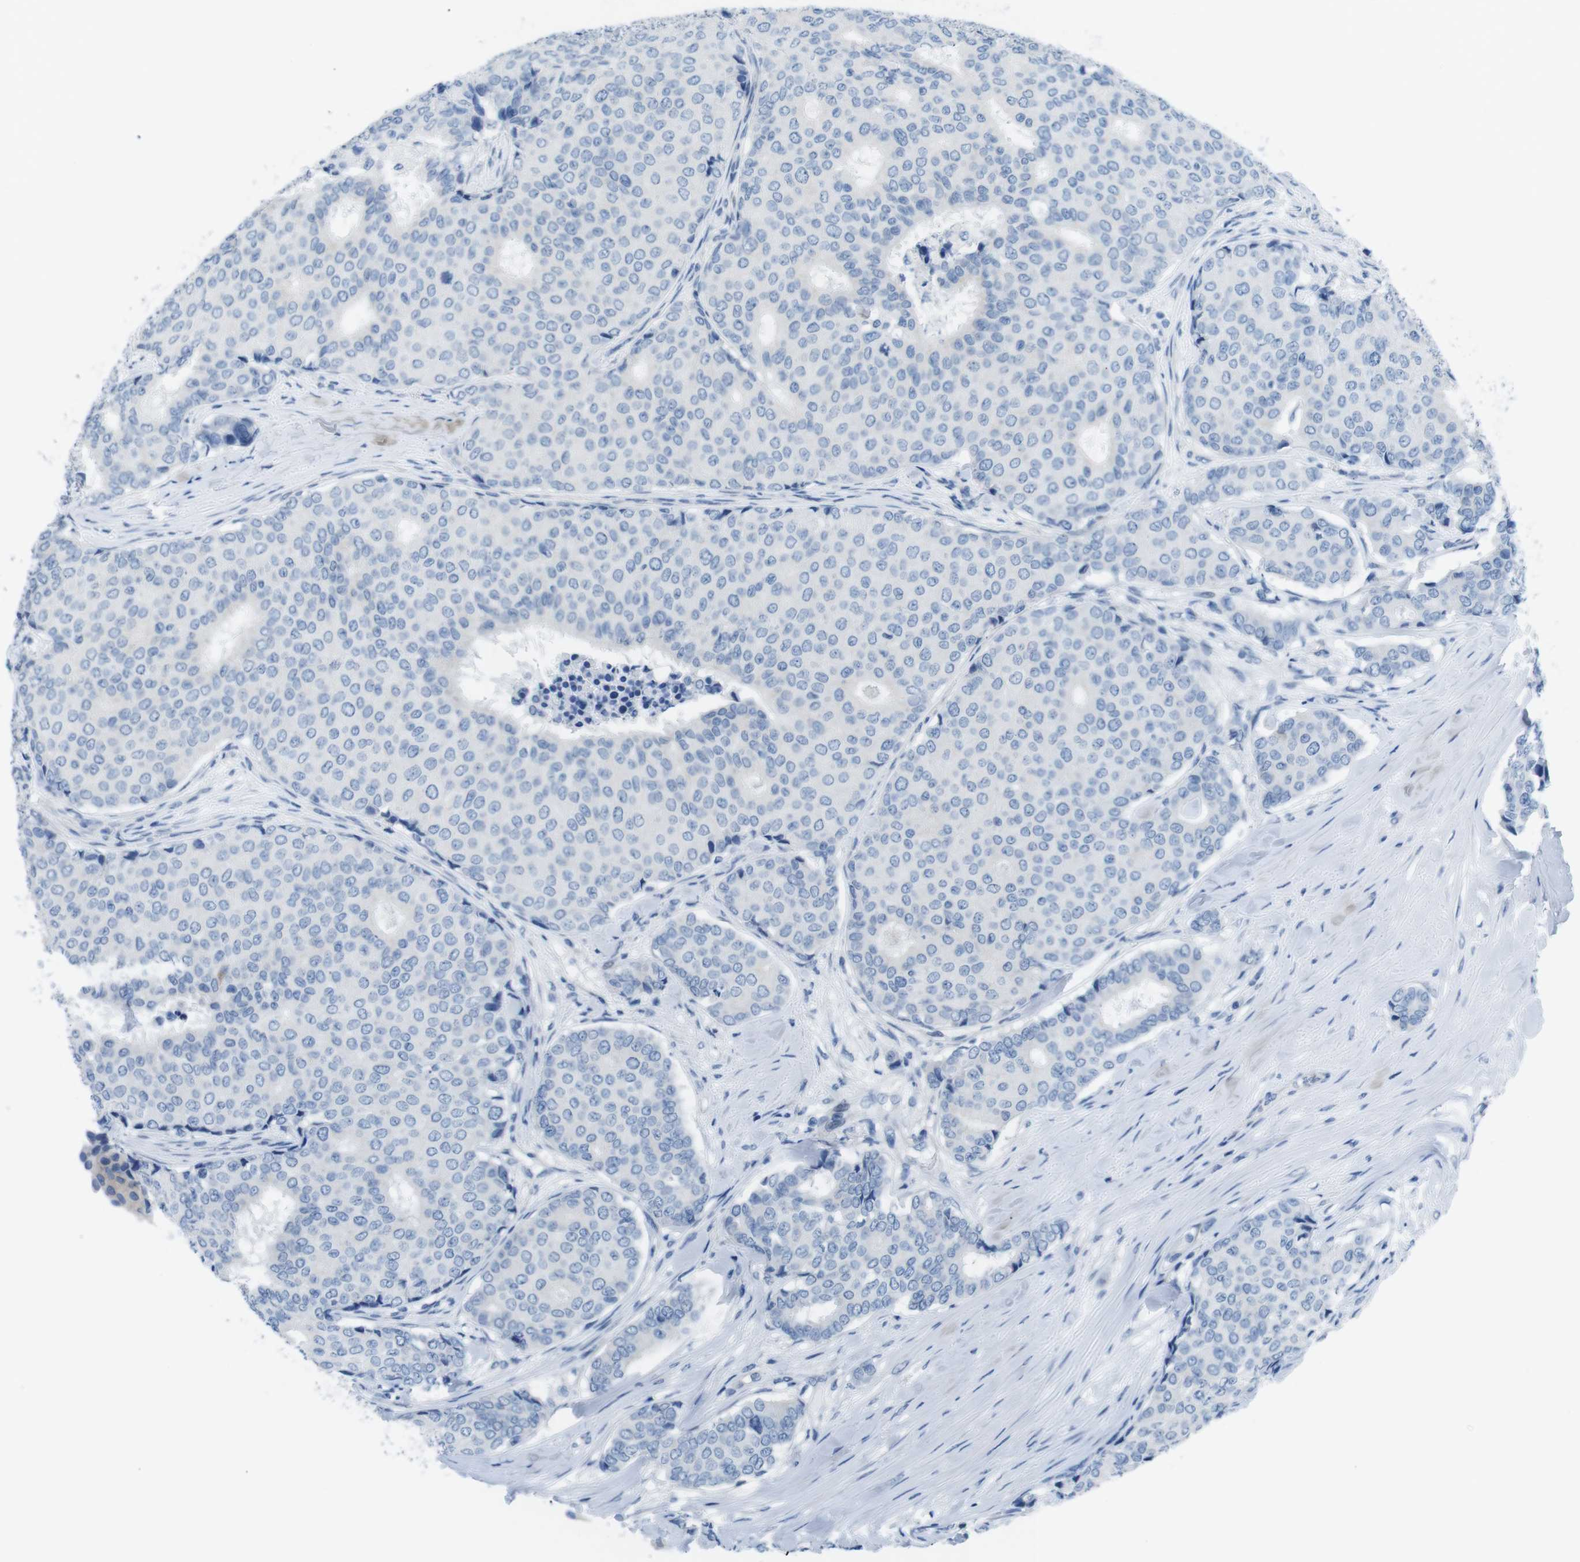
{"staining": {"intensity": "negative", "quantity": "none", "location": "none"}, "tissue": "breast cancer", "cell_type": "Tumor cells", "image_type": "cancer", "snomed": [{"axis": "morphology", "description": "Duct carcinoma"}, {"axis": "topography", "description": "Breast"}], "caption": "The image displays no staining of tumor cells in breast invasive ductal carcinoma.", "gene": "MUC2", "patient": {"sex": "female", "age": 75}}